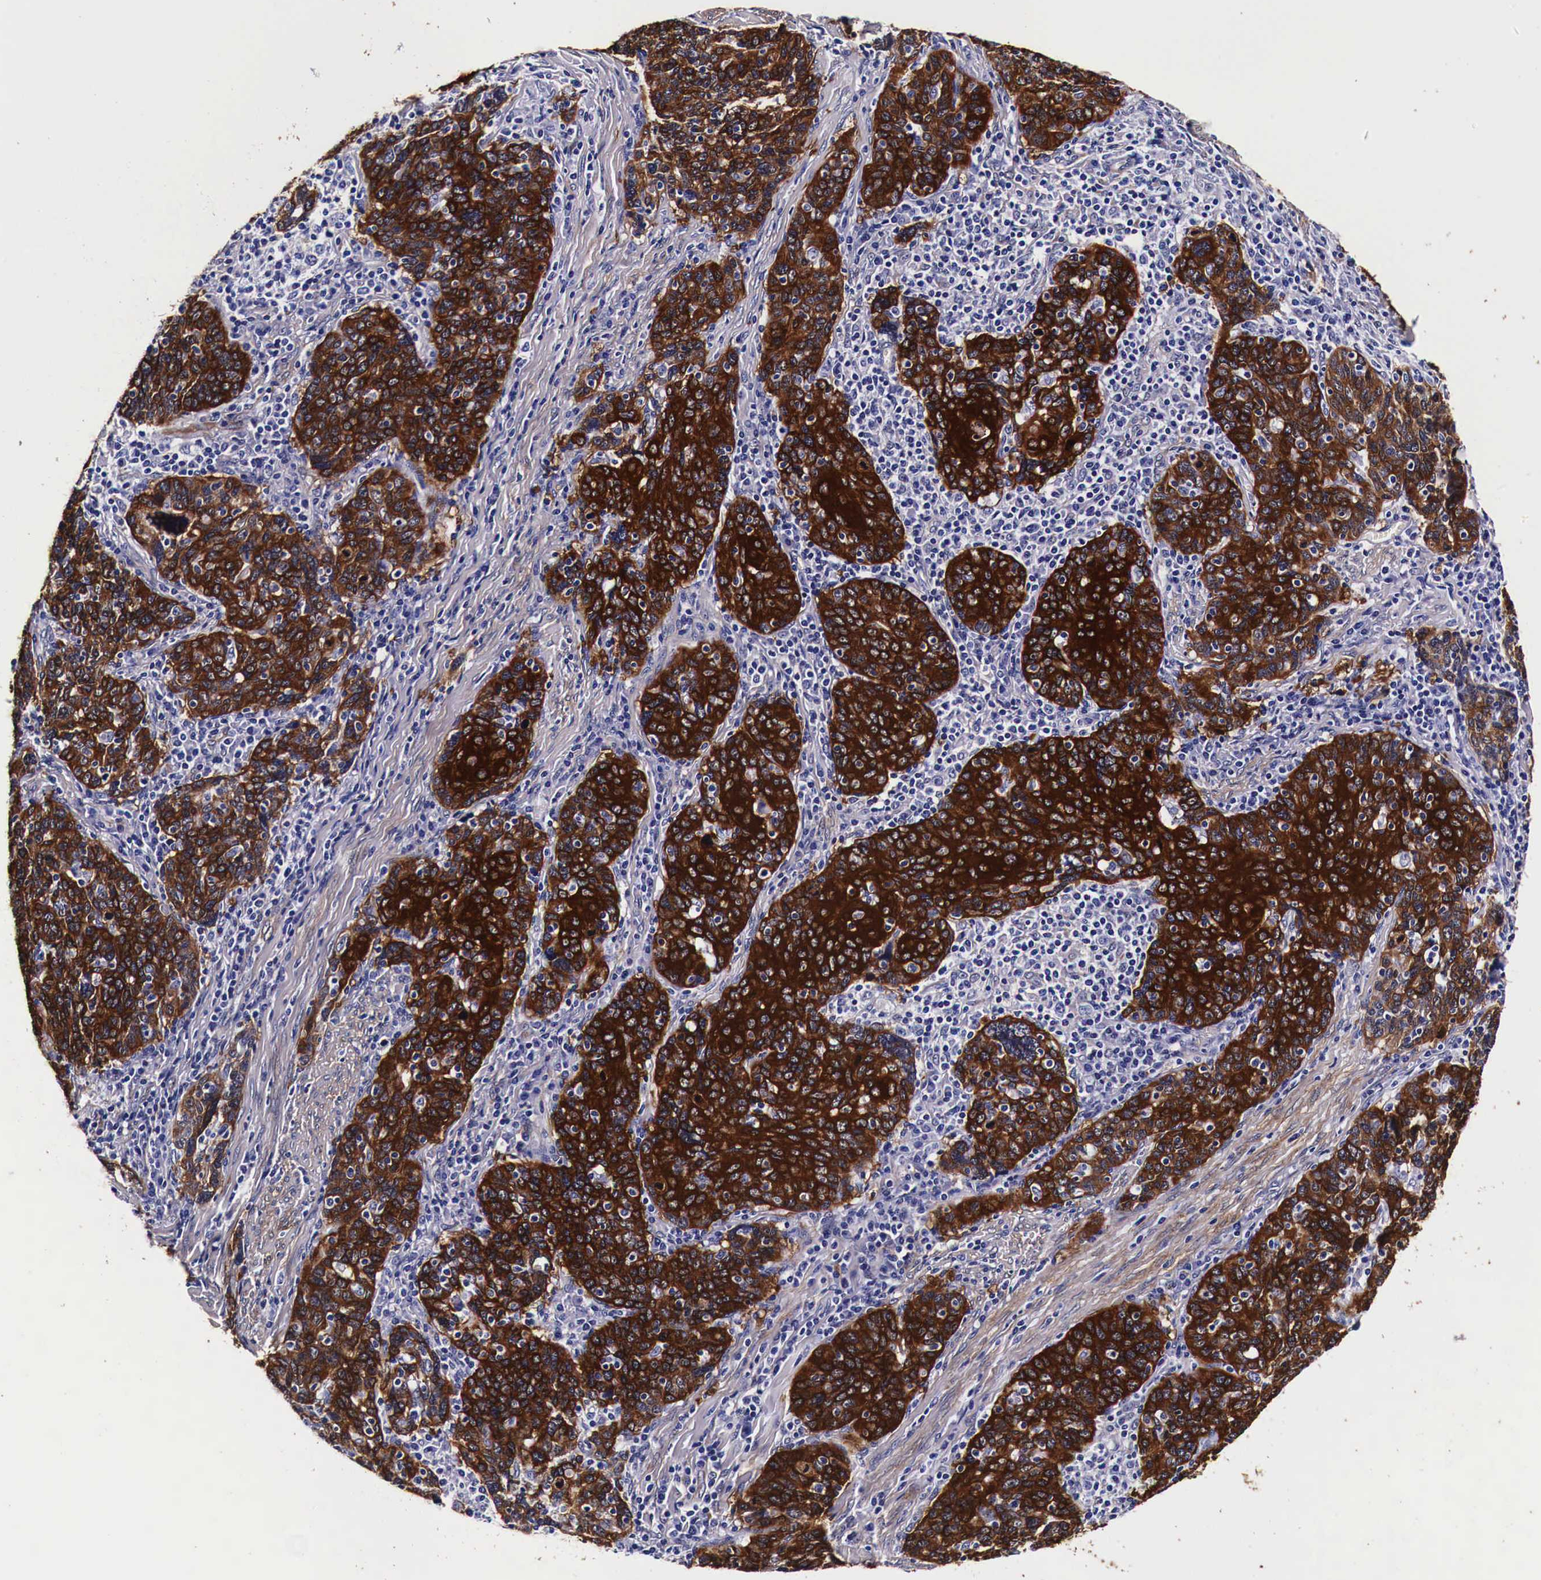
{"staining": {"intensity": "strong", "quantity": ">75%", "location": "cytoplasmic/membranous"}, "tissue": "cervical cancer", "cell_type": "Tumor cells", "image_type": "cancer", "snomed": [{"axis": "morphology", "description": "Squamous cell carcinoma, NOS"}, {"axis": "topography", "description": "Cervix"}], "caption": "IHC of cervical cancer (squamous cell carcinoma) exhibits high levels of strong cytoplasmic/membranous staining in approximately >75% of tumor cells. Using DAB (3,3'-diaminobenzidine) (brown) and hematoxylin (blue) stains, captured at high magnification using brightfield microscopy.", "gene": "HSPB1", "patient": {"sex": "female", "age": 41}}